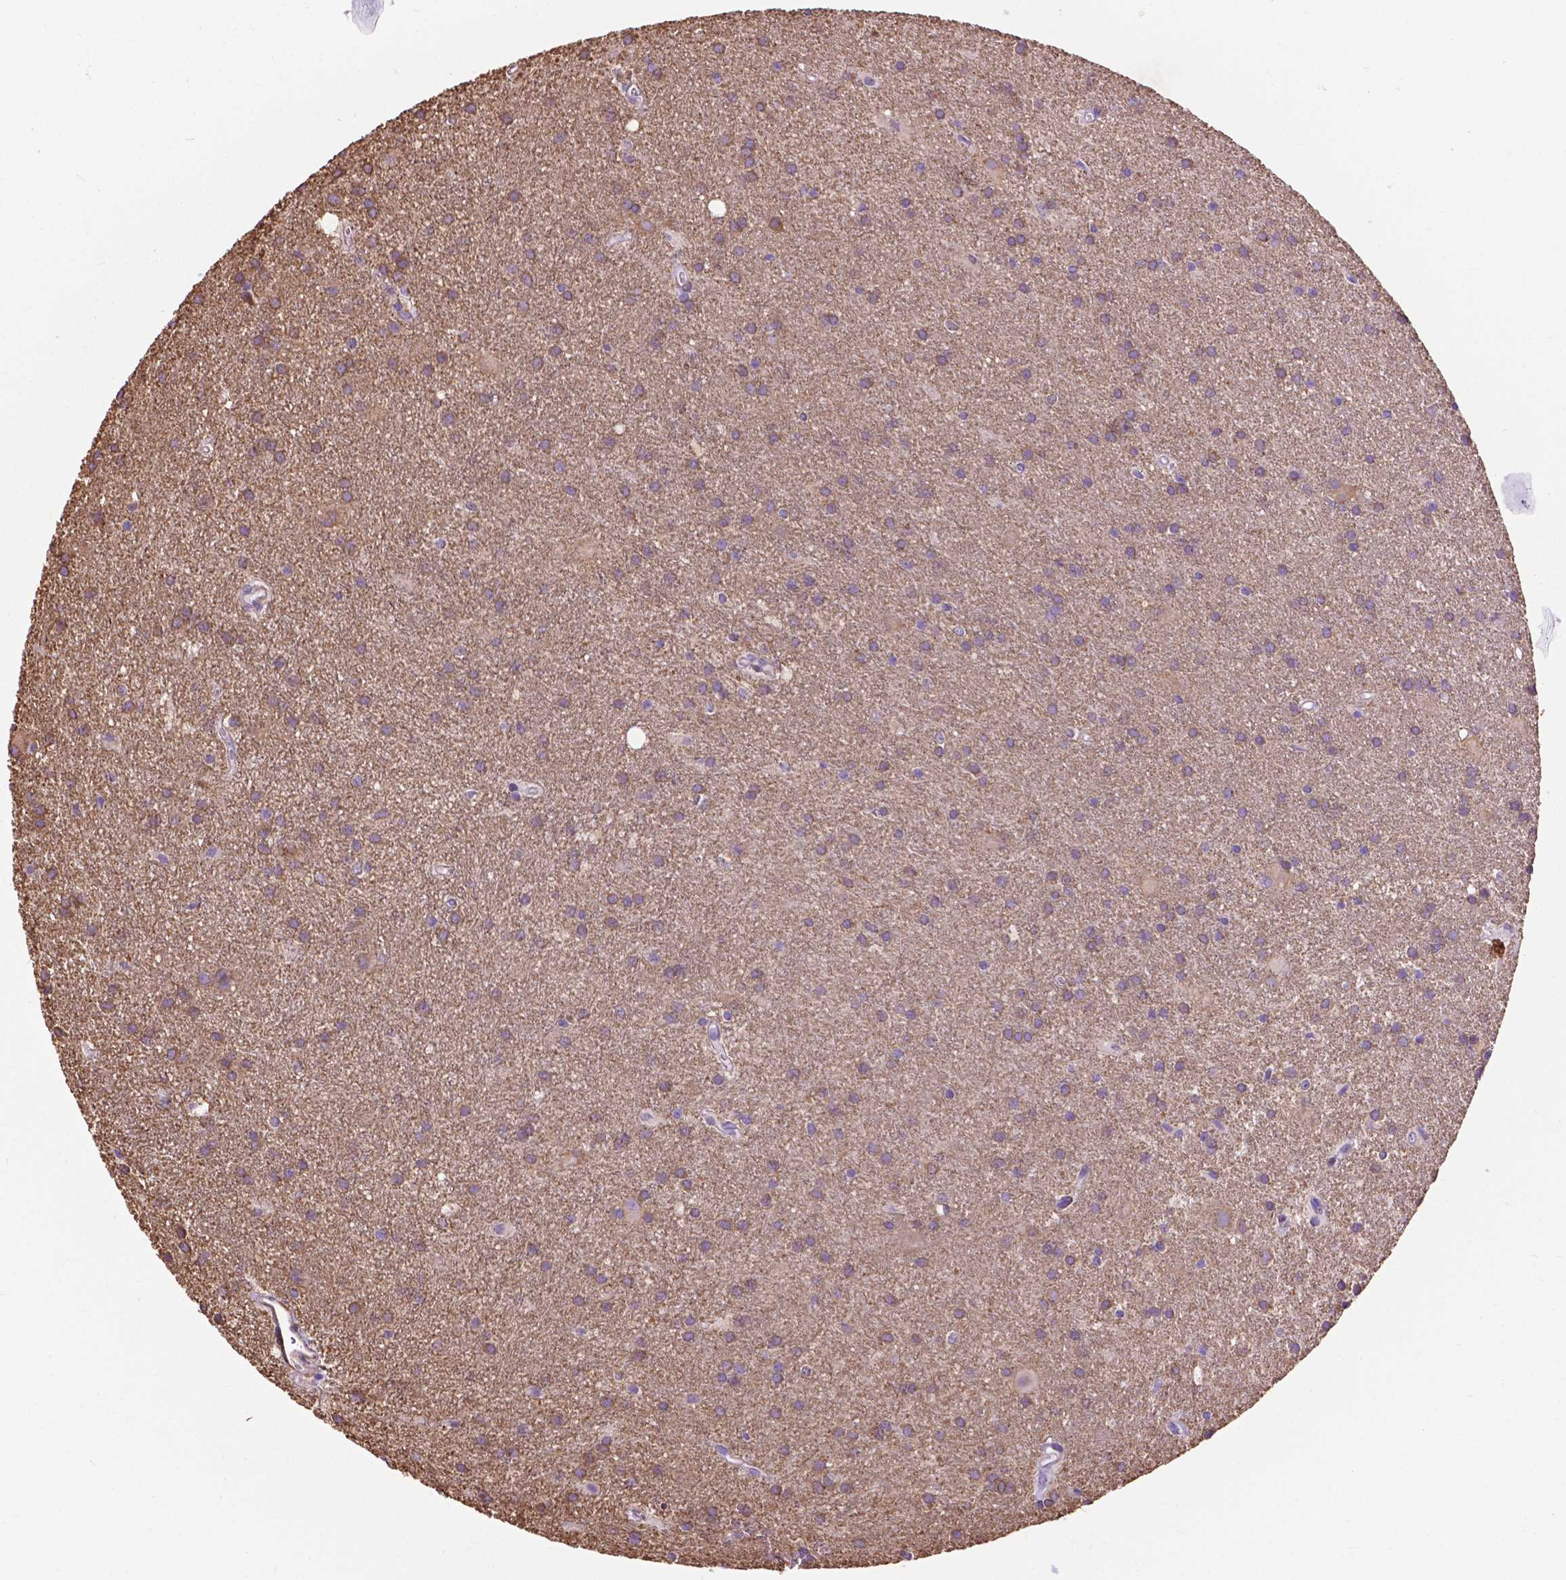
{"staining": {"intensity": "moderate", "quantity": ">75%", "location": "cytoplasmic/membranous"}, "tissue": "glioma", "cell_type": "Tumor cells", "image_type": "cancer", "snomed": [{"axis": "morphology", "description": "Glioma, malignant, Low grade"}, {"axis": "topography", "description": "Brain"}], "caption": "This micrograph displays glioma stained with immunohistochemistry (IHC) to label a protein in brown. The cytoplasmic/membranous of tumor cells show moderate positivity for the protein. Nuclei are counter-stained blue.", "gene": "PCDHA12", "patient": {"sex": "male", "age": 58}}